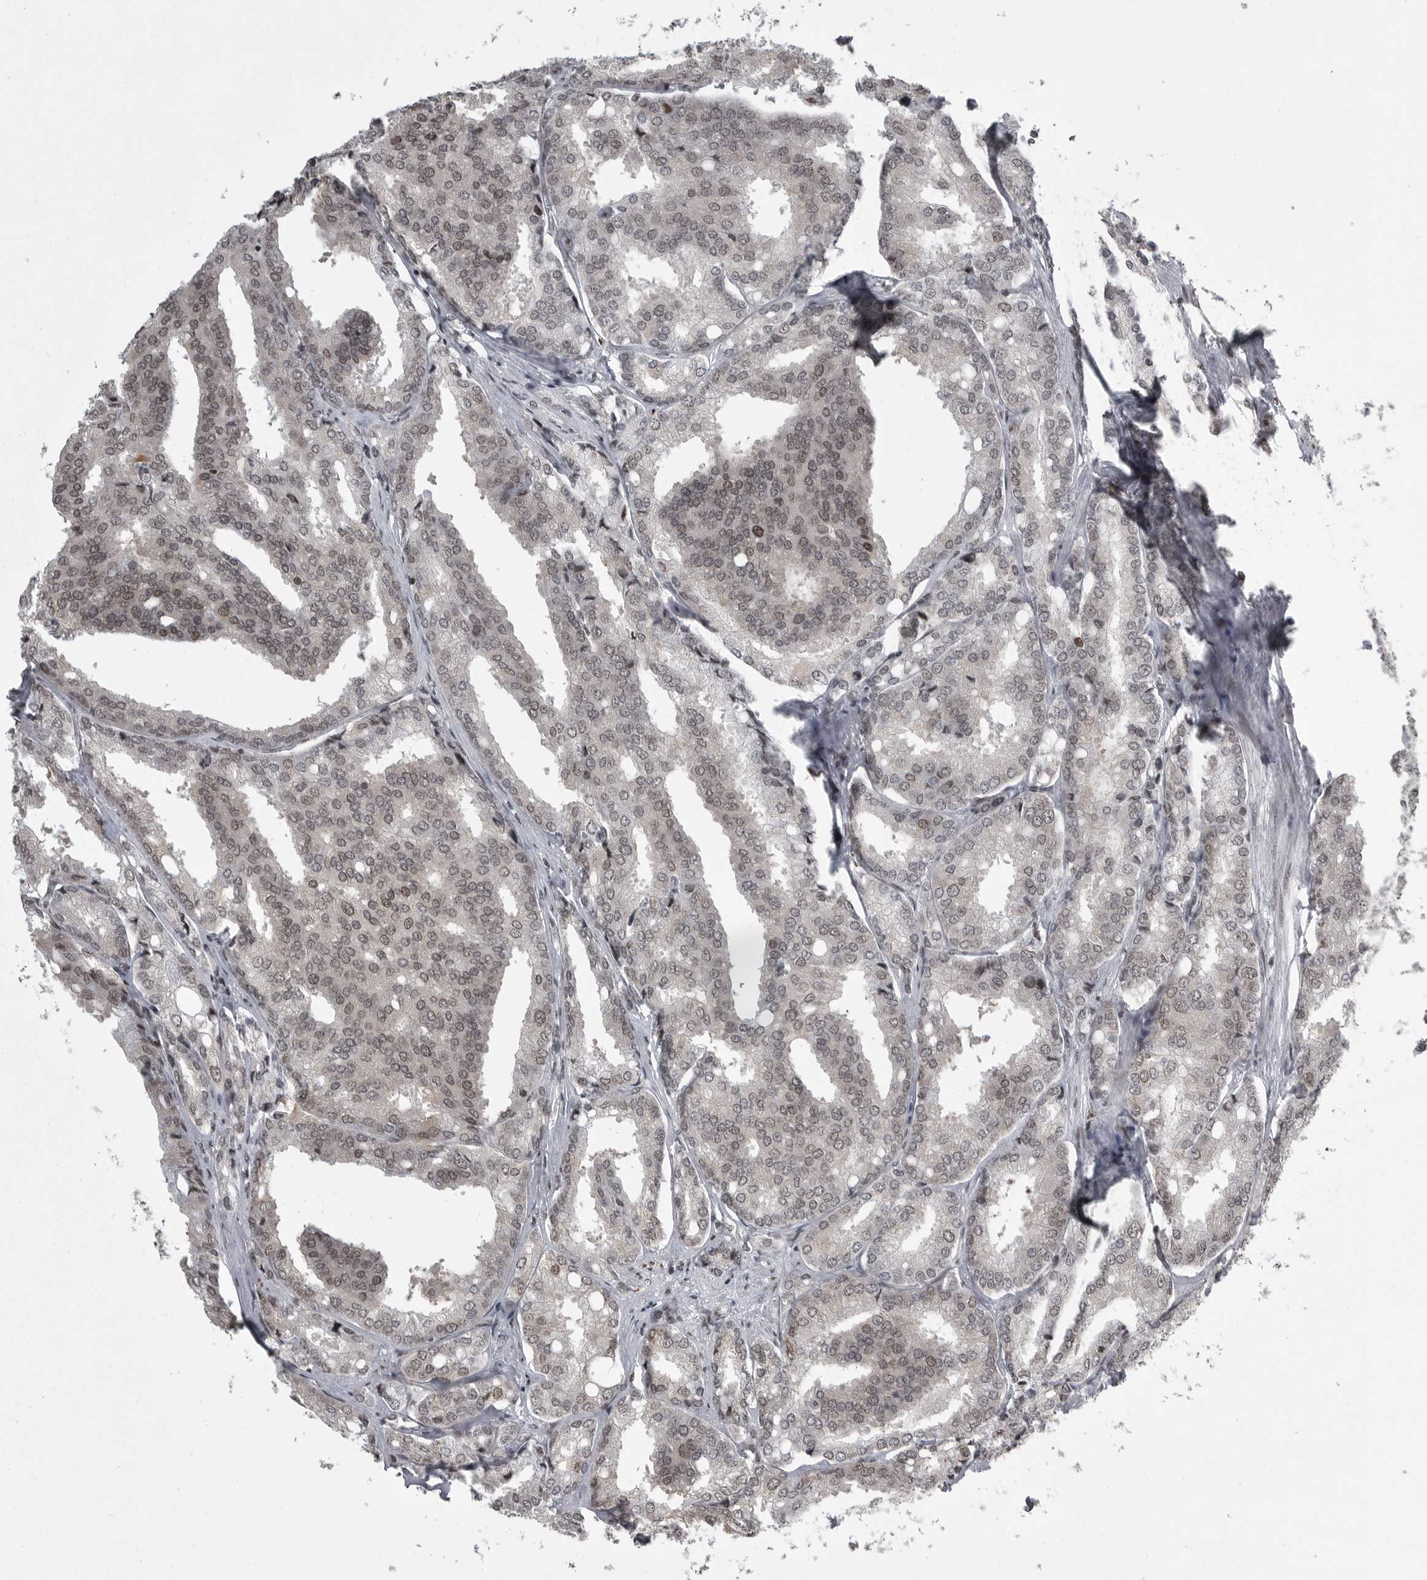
{"staining": {"intensity": "weak", "quantity": "25%-75%", "location": "nuclear"}, "tissue": "prostate cancer", "cell_type": "Tumor cells", "image_type": "cancer", "snomed": [{"axis": "morphology", "description": "Adenocarcinoma, High grade"}, {"axis": "topography", "description": "Prostate"}], "caption": "Immunohistochemical staining of human prostate high-grade adenocarcinoma reveals low levels of weak nuclear expression in approximately 25%-75% of tumor cells.", "gene": "YAF2", "patient": {"sex": "male", "age": 50}}